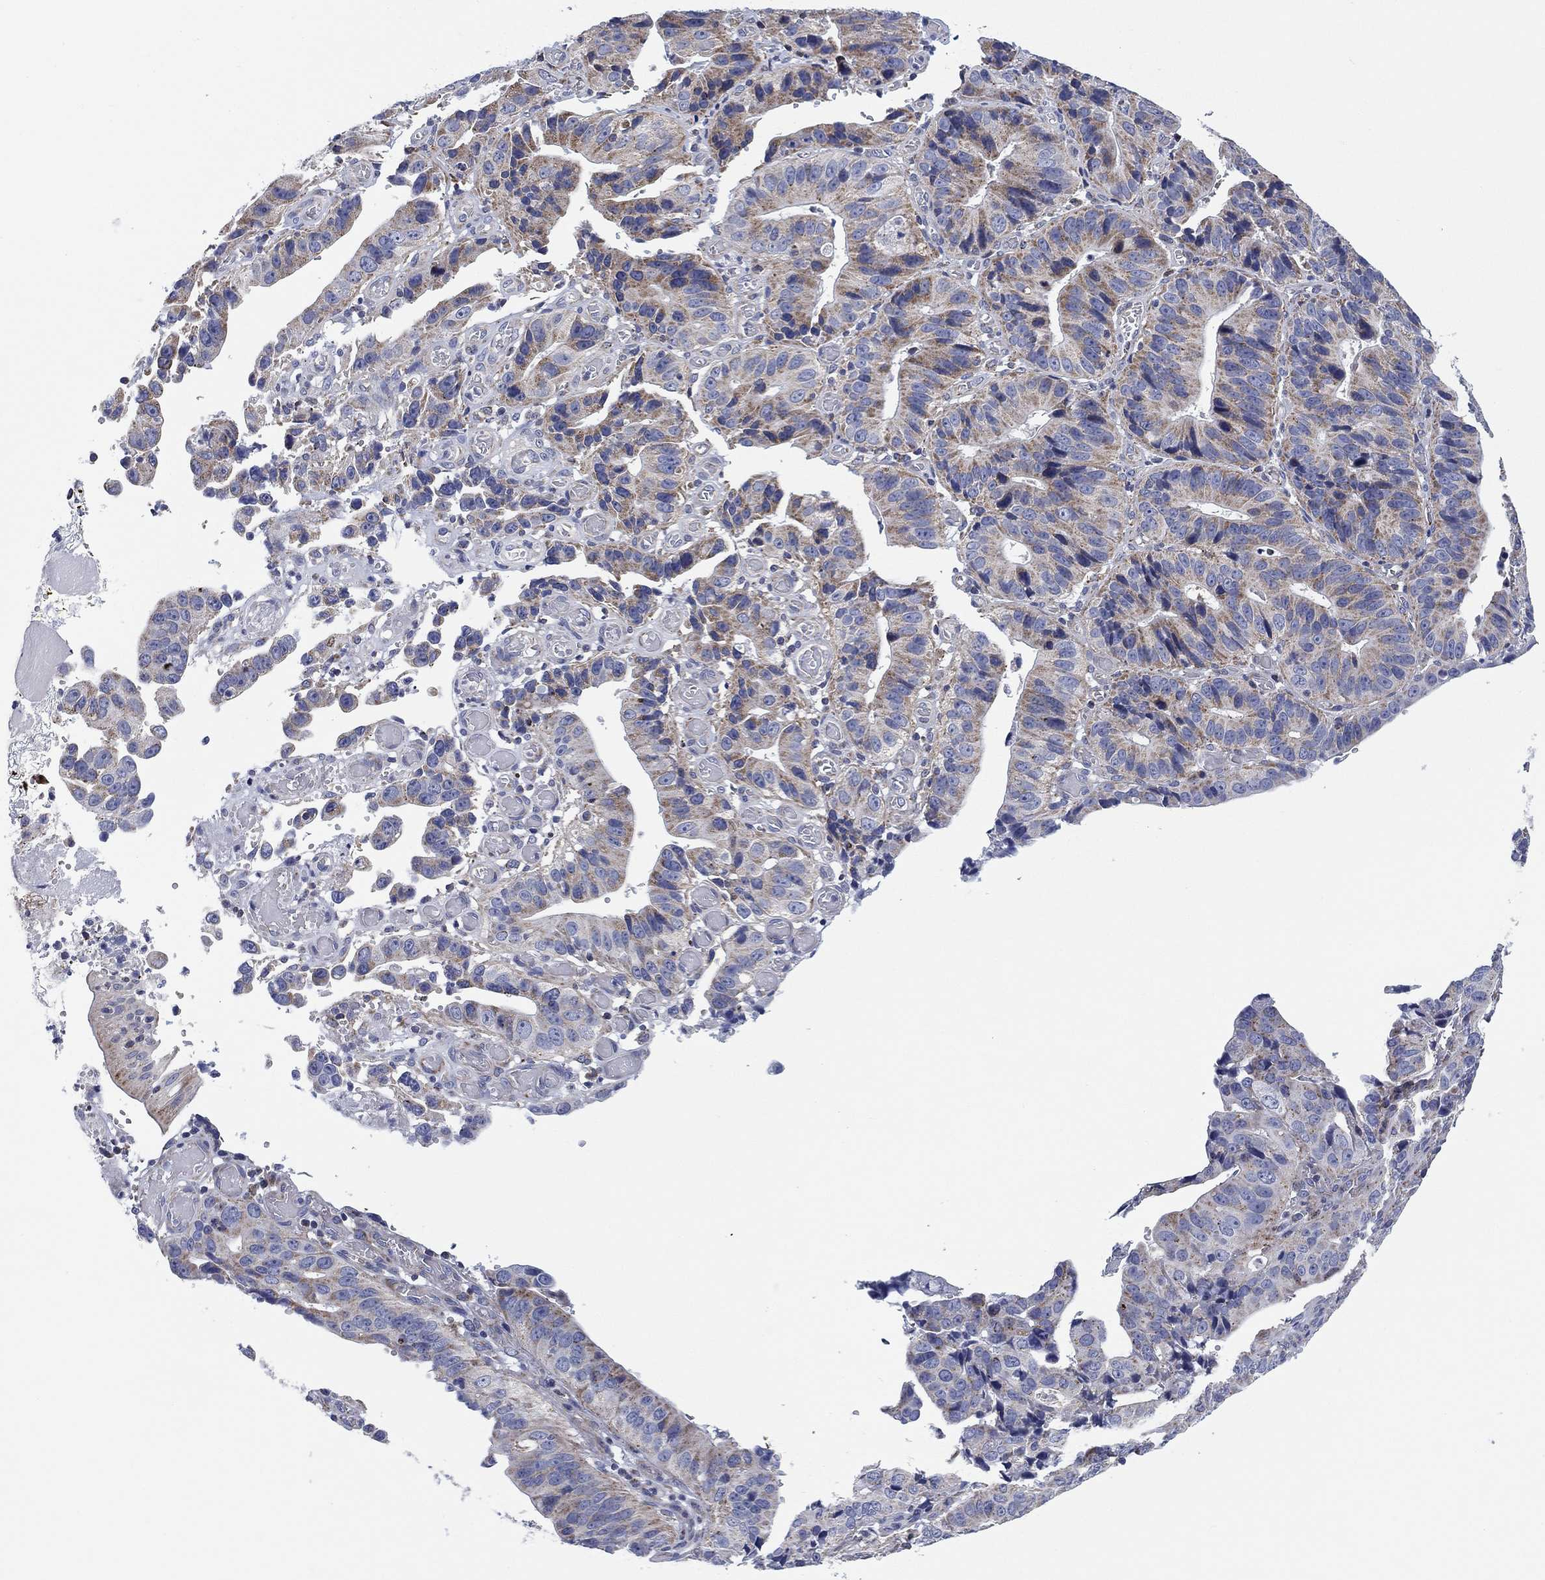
{"staining": {"intensity": "weak", "quantity": "<25%", "location": "cytoplasmic/membranous"}, "tissue": "stomach cancer", "cell_type": "Tumor cells", "image_type": "cancer", "snomed": [{"axis": "morphology", "description": "Adenocarcinoma, NOS"}, {"axis": "topography", "description": "Stomach"}], "caption": "Immunohistochemistry micrograph of neoplastic tissue: stomach cancer stained with DAB shows no significant protein staining in tumor cells.", "gene": "NACAD", "patient": {"sex": "male", "age": 84}}